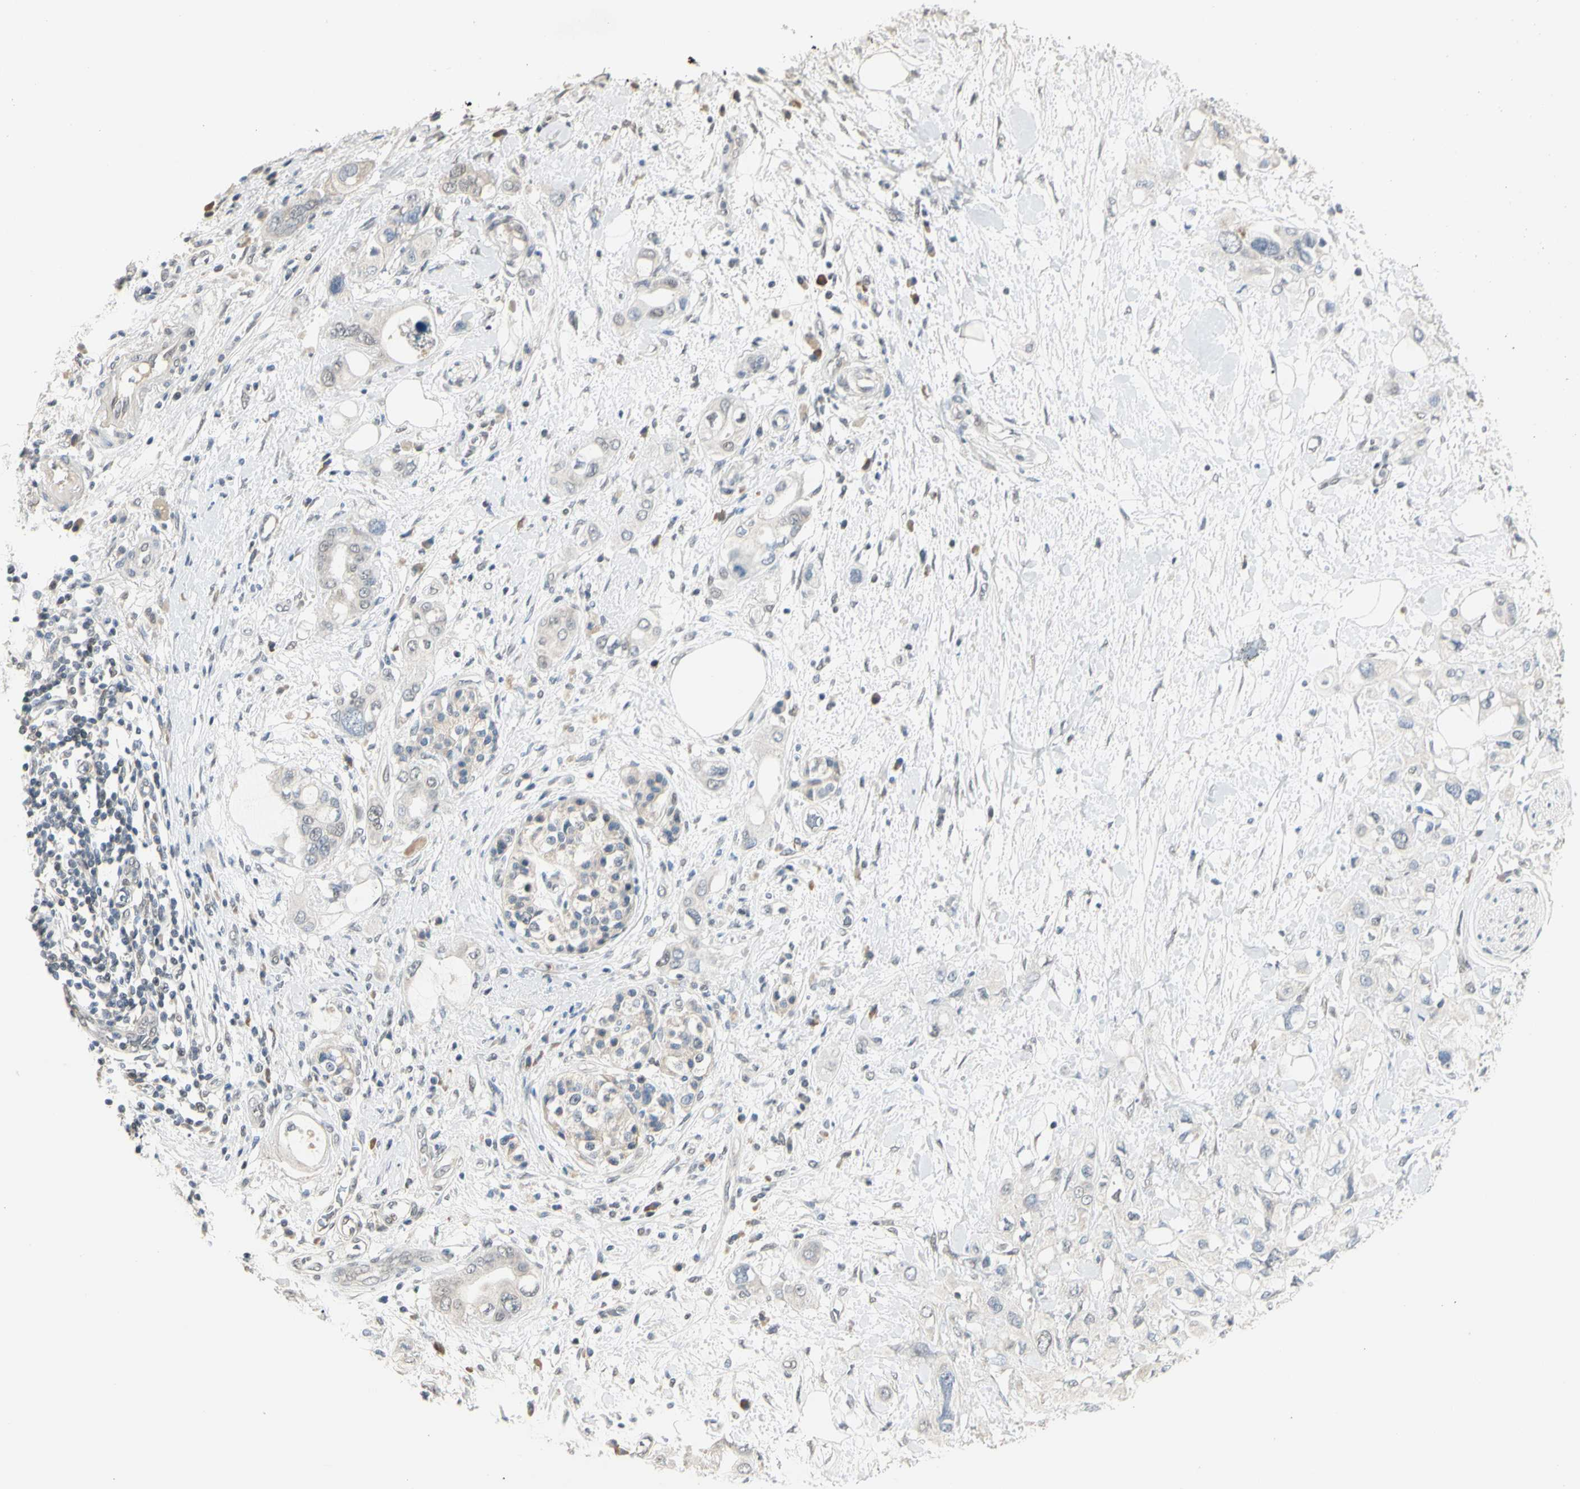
{"staining": {"intensity": "negative", "quantity": "none", "location": "none"}, "tissue": "pancreatic cancer", "cell_type": "Tumor cells", "image_type": "cancer", "snomed": [{"axis": "morphology", "description": "Adenocarcinoma, NOS"}, {"axis": "topography", "description": "Pancreas"}], "caption": "Immunohistochemical staining of human pancreatic cancer exhibits no significant positivity in tumor cells.", "gene": "GREM1", "patient": {"sex": "female", "age": 56}}